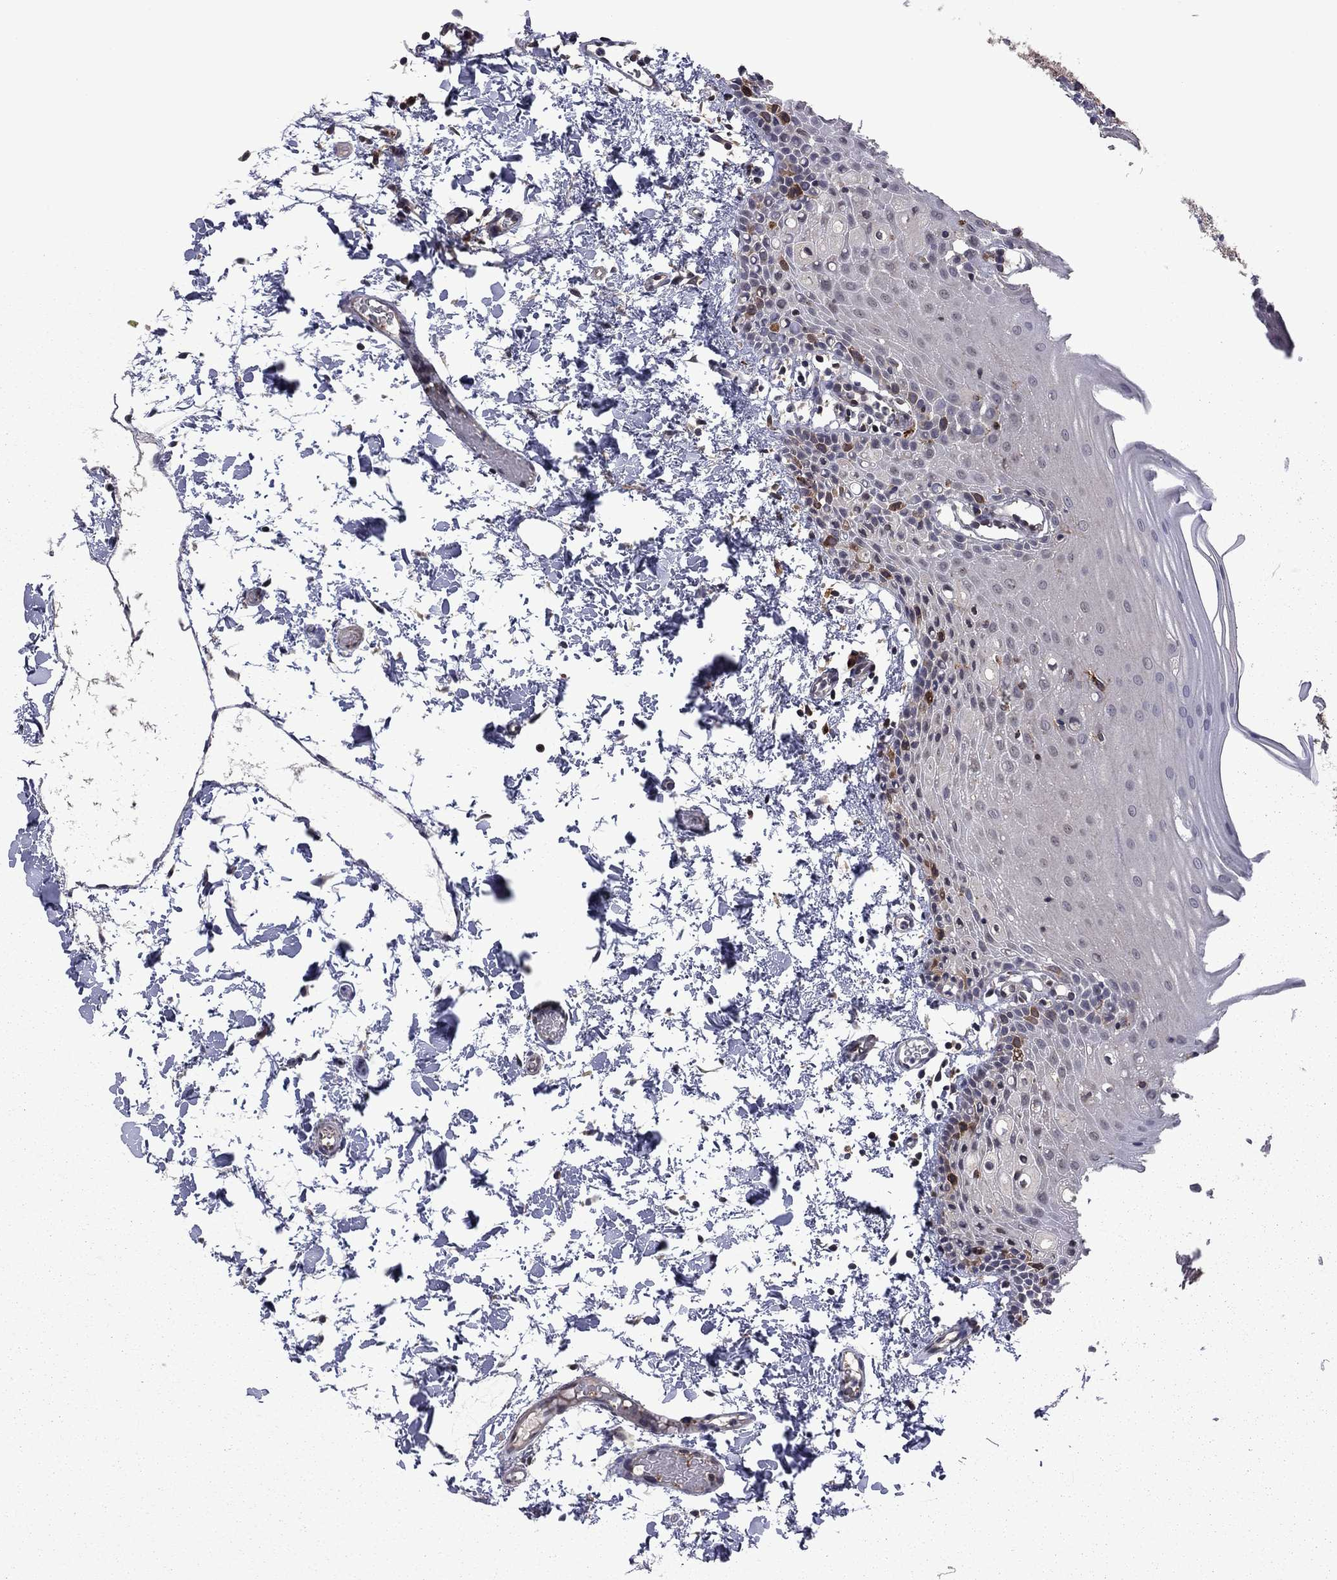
{"staining": {"intensity": "strong", "quantity": "<25%", "location": "cytoplasmic/membranous"}, "tissue": "oral mucosa", "cell_type": "Squamous epithelial cells", "image_type": "normal", "snomed": [{"axis": "morphology", "description": "Normal tissue, NOS"}, {"axis": "topography", "description": "Oral tissue"}], "caption": "Protein analysis of benign oral mucosa displays strong cytoplasmic/membranous staining in about <25% of squamous epithelial cells. (DAB IHC with brightfield microscopy, high magnification).", "gene": "GPAA1", "patient": {"sex": "male", "age": 81}}